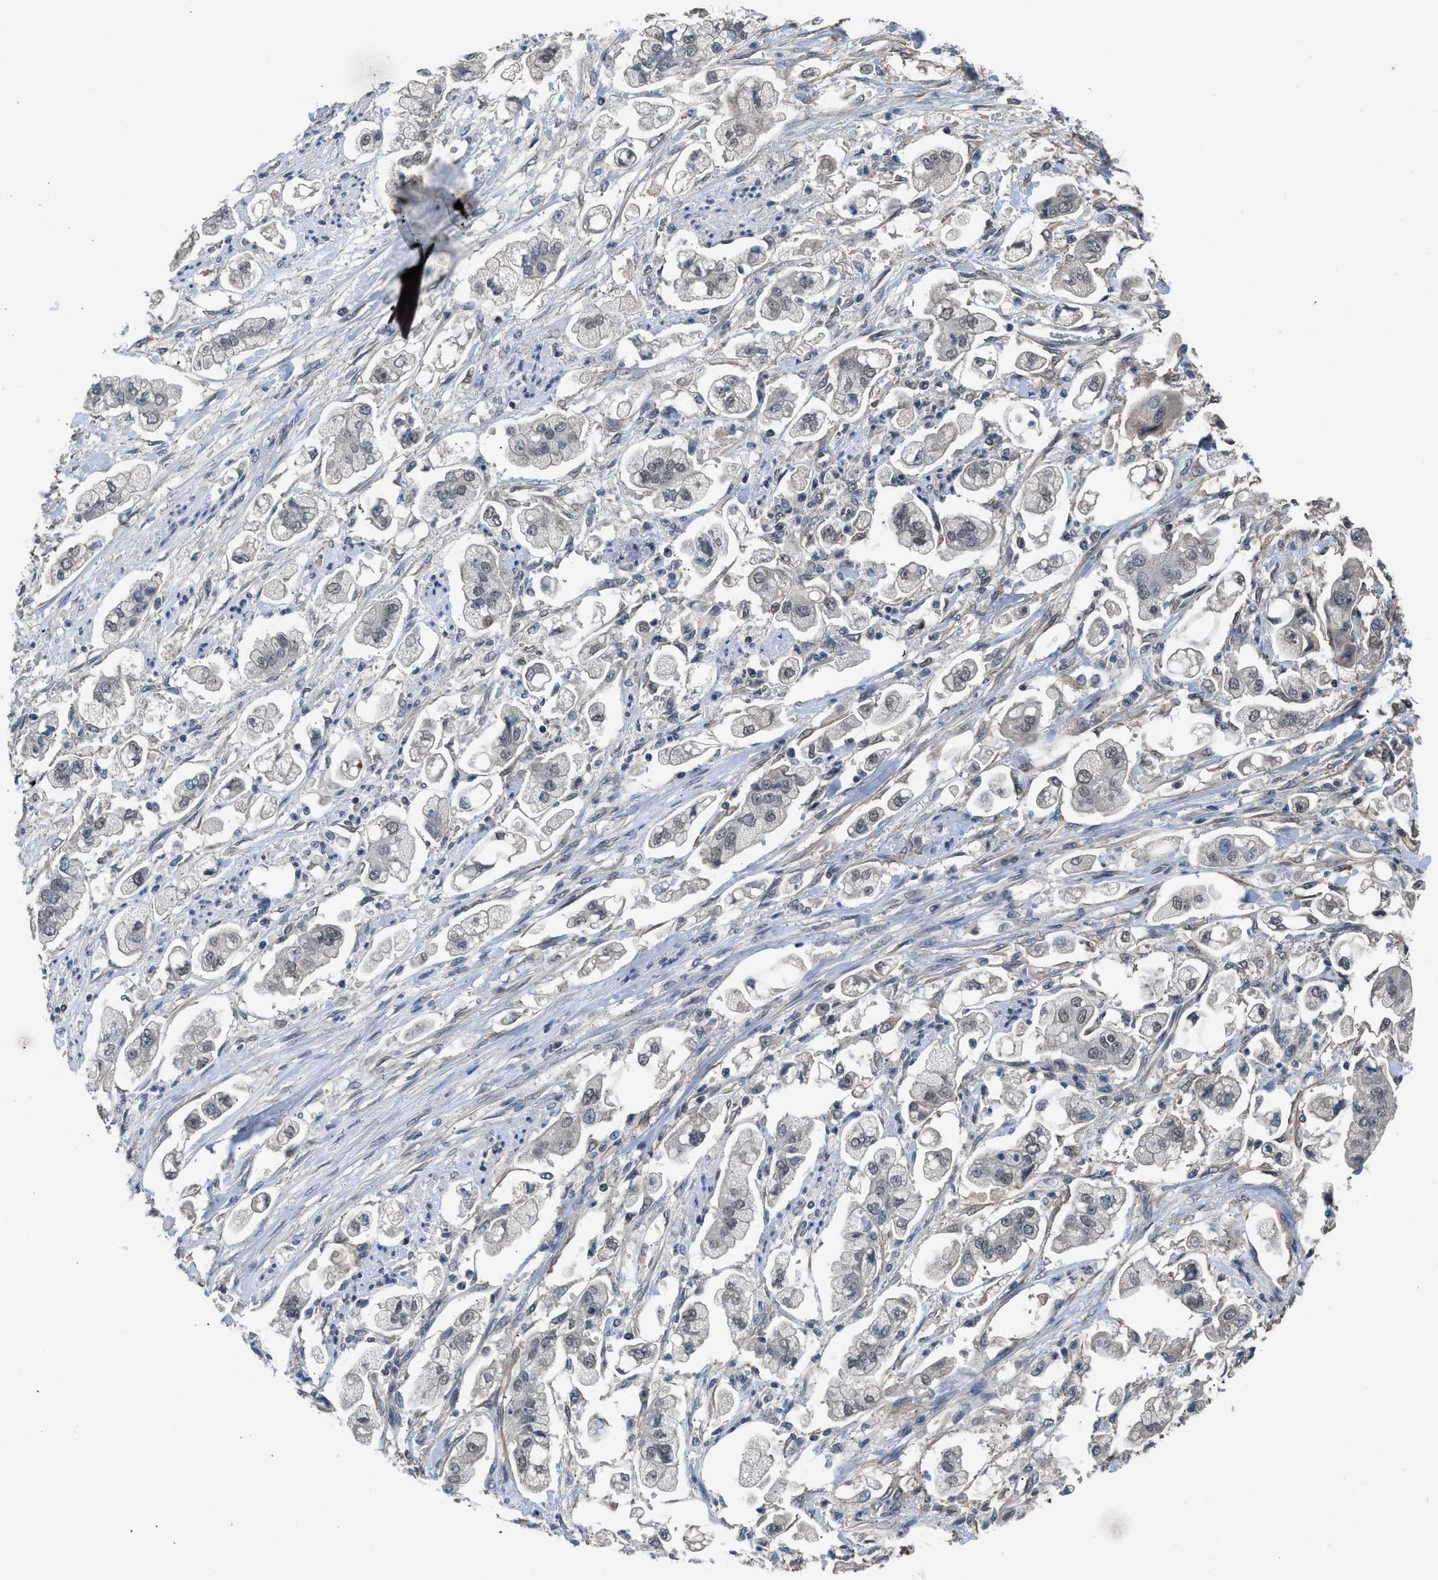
{"staining": {"intensity": "weak", "quantity": "<25%", "location": "nuclear"}, "tissue": "stomach cancer", "cell_type": "Tumor cells", "image_type": "cancer", "snomed": [{"axis": "morphology", "description": "Adenocarcinoma, NOS"}, {"axis": "topography", "description": "Stomach"}], "caption": "Tumor cells are negative for brown protein staining in stomach adenocarcinoma. The staining is performed using DAB brown chromogen with nuclei counter-stained in using hematoxylin.", "gene": "TERF2IP", "patient": {"sex": "male", "age": 62}}